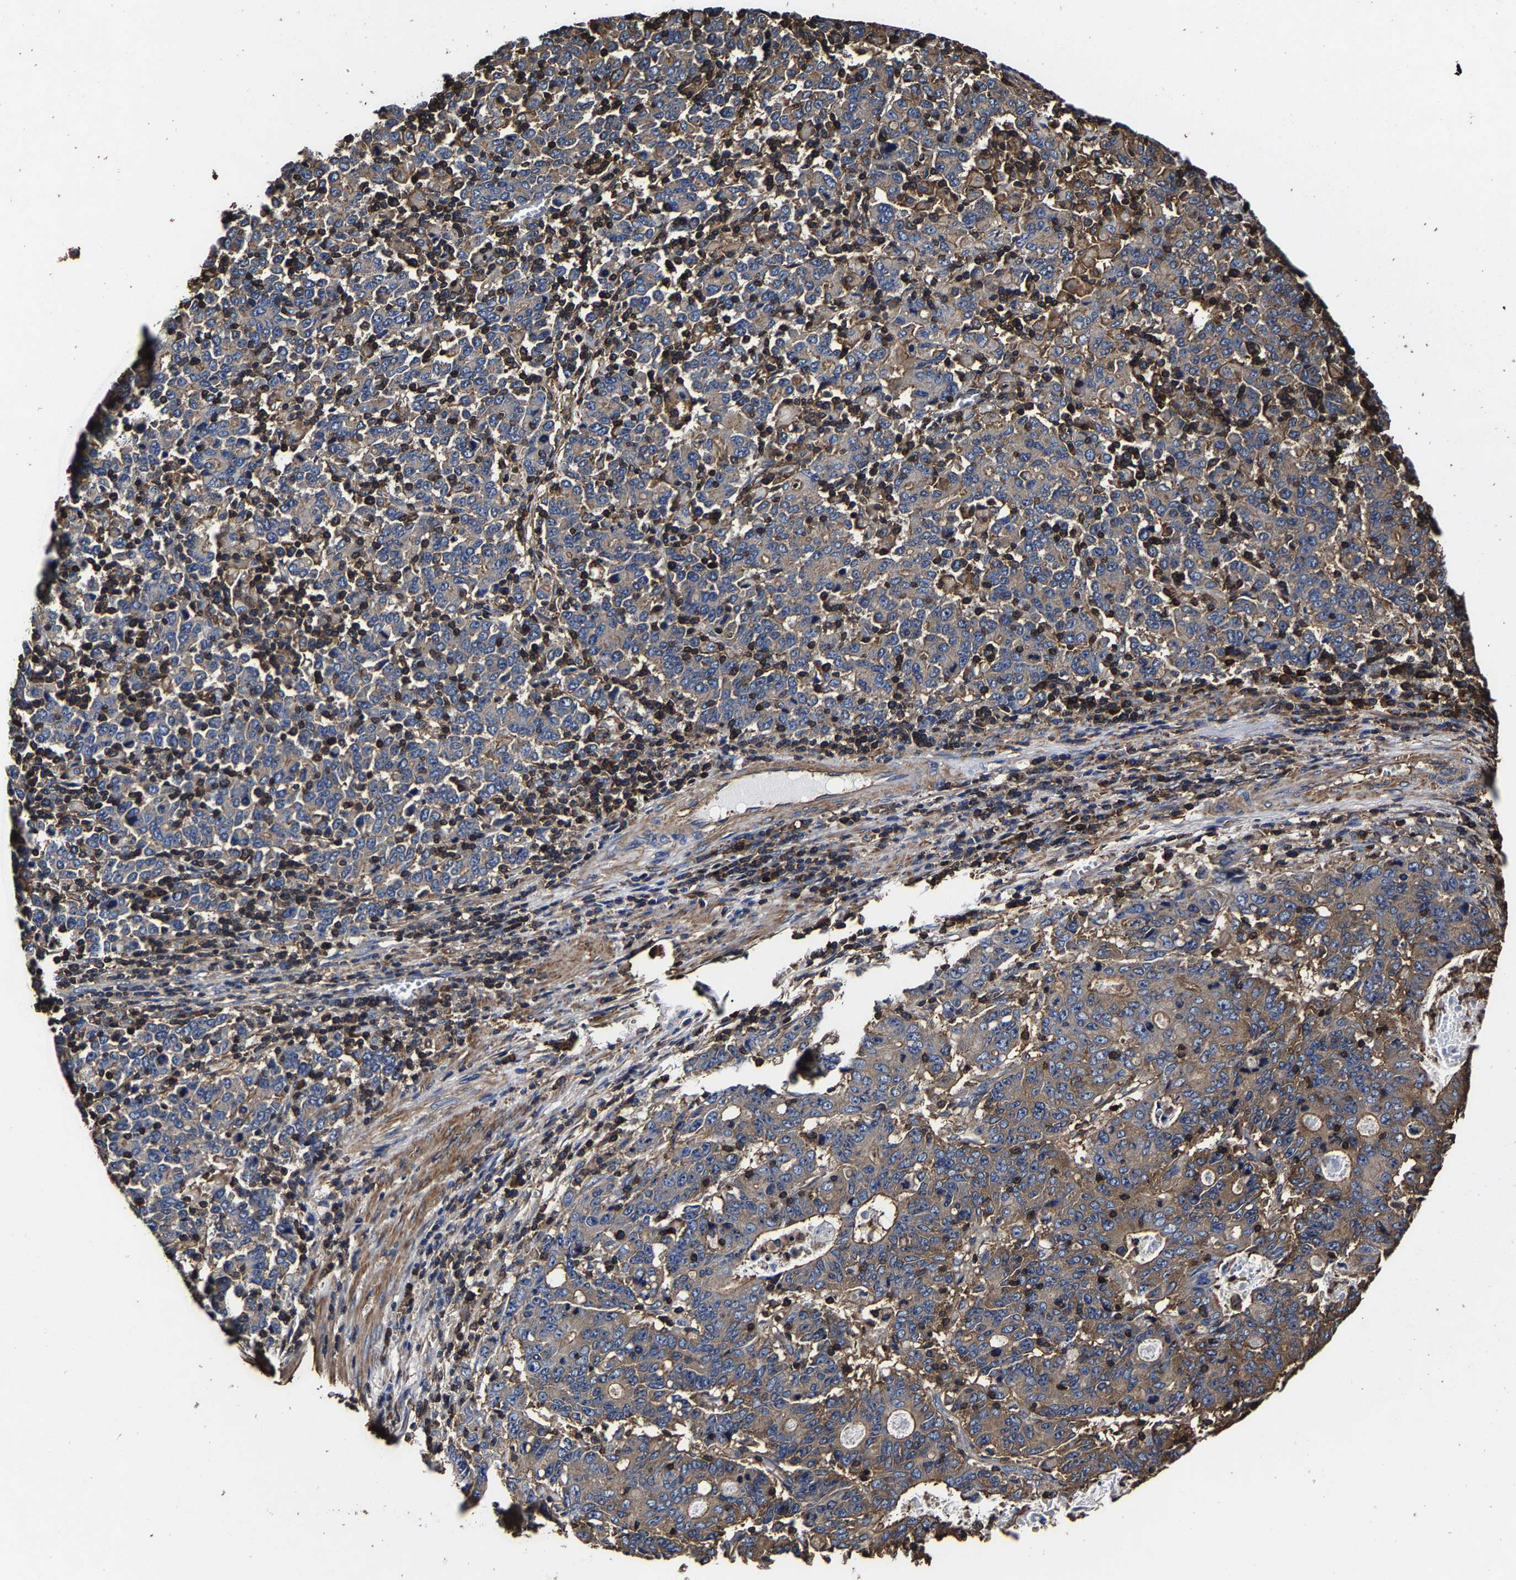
{"staining": {"intensity": "weak", "quantity": "25%-75%", "location": "cytoplasmic/membranous"}, "tissue": "stomach cancer", "cell_type": "Tumor cells", "image_type": "cancer", "snomed": [{"axis": "morphology", "description": "Adenocarcinoma, NOS"}, {"axis": "topography", "description": "Stomach, upper"}], "caption": "Adenocarcinoma (stomach) was stained to show a protein in brown. There is low levels of weak cytoplasmic/membranous positivity in about 25%-75% of tumor cells. The protein of interest is shown in brown color, while the nuclei are stained blue.", "gene": "SSH3", "patient": {"sex": "male", "age": 69}}